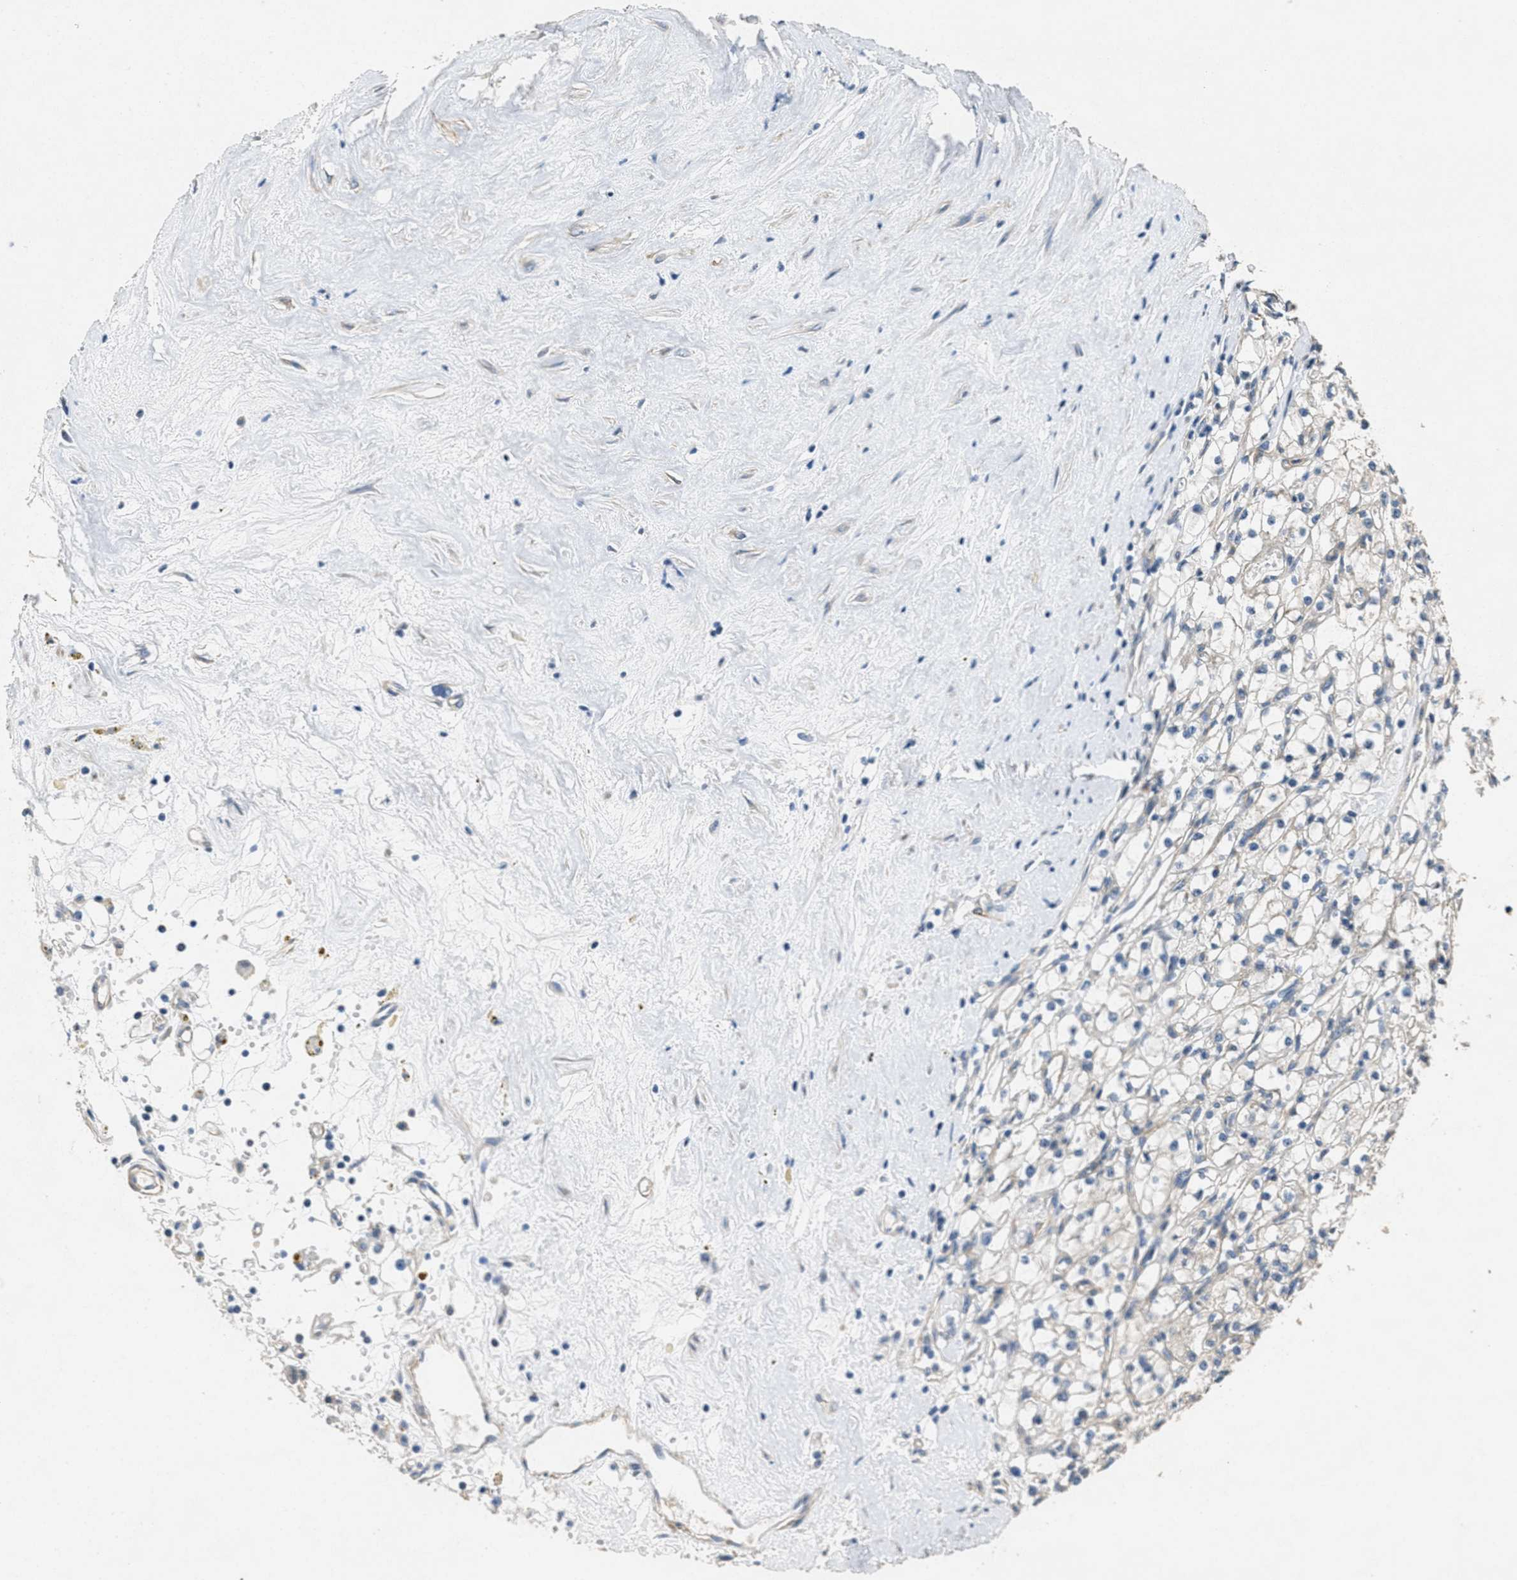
{"staining": {"intensity": "weak", "quantity": "<25%", "location": "cytoplasmic/membranous"}, "tissue": "renal cancer", "cell_type": "Tumor cells", "image_type": "cancer", "snomed": [{"axis": "morphology", "description": "Adenocarcinoma, NOS"}, {"axis": "topography", "description": "Kidney"}], "caption": "Photomicrograph shows no protein expression in tumor cells of renal adenocarcinoma tissue.", "gene": "TOMM70", "patient": {"sex": "male", "age": 56}}